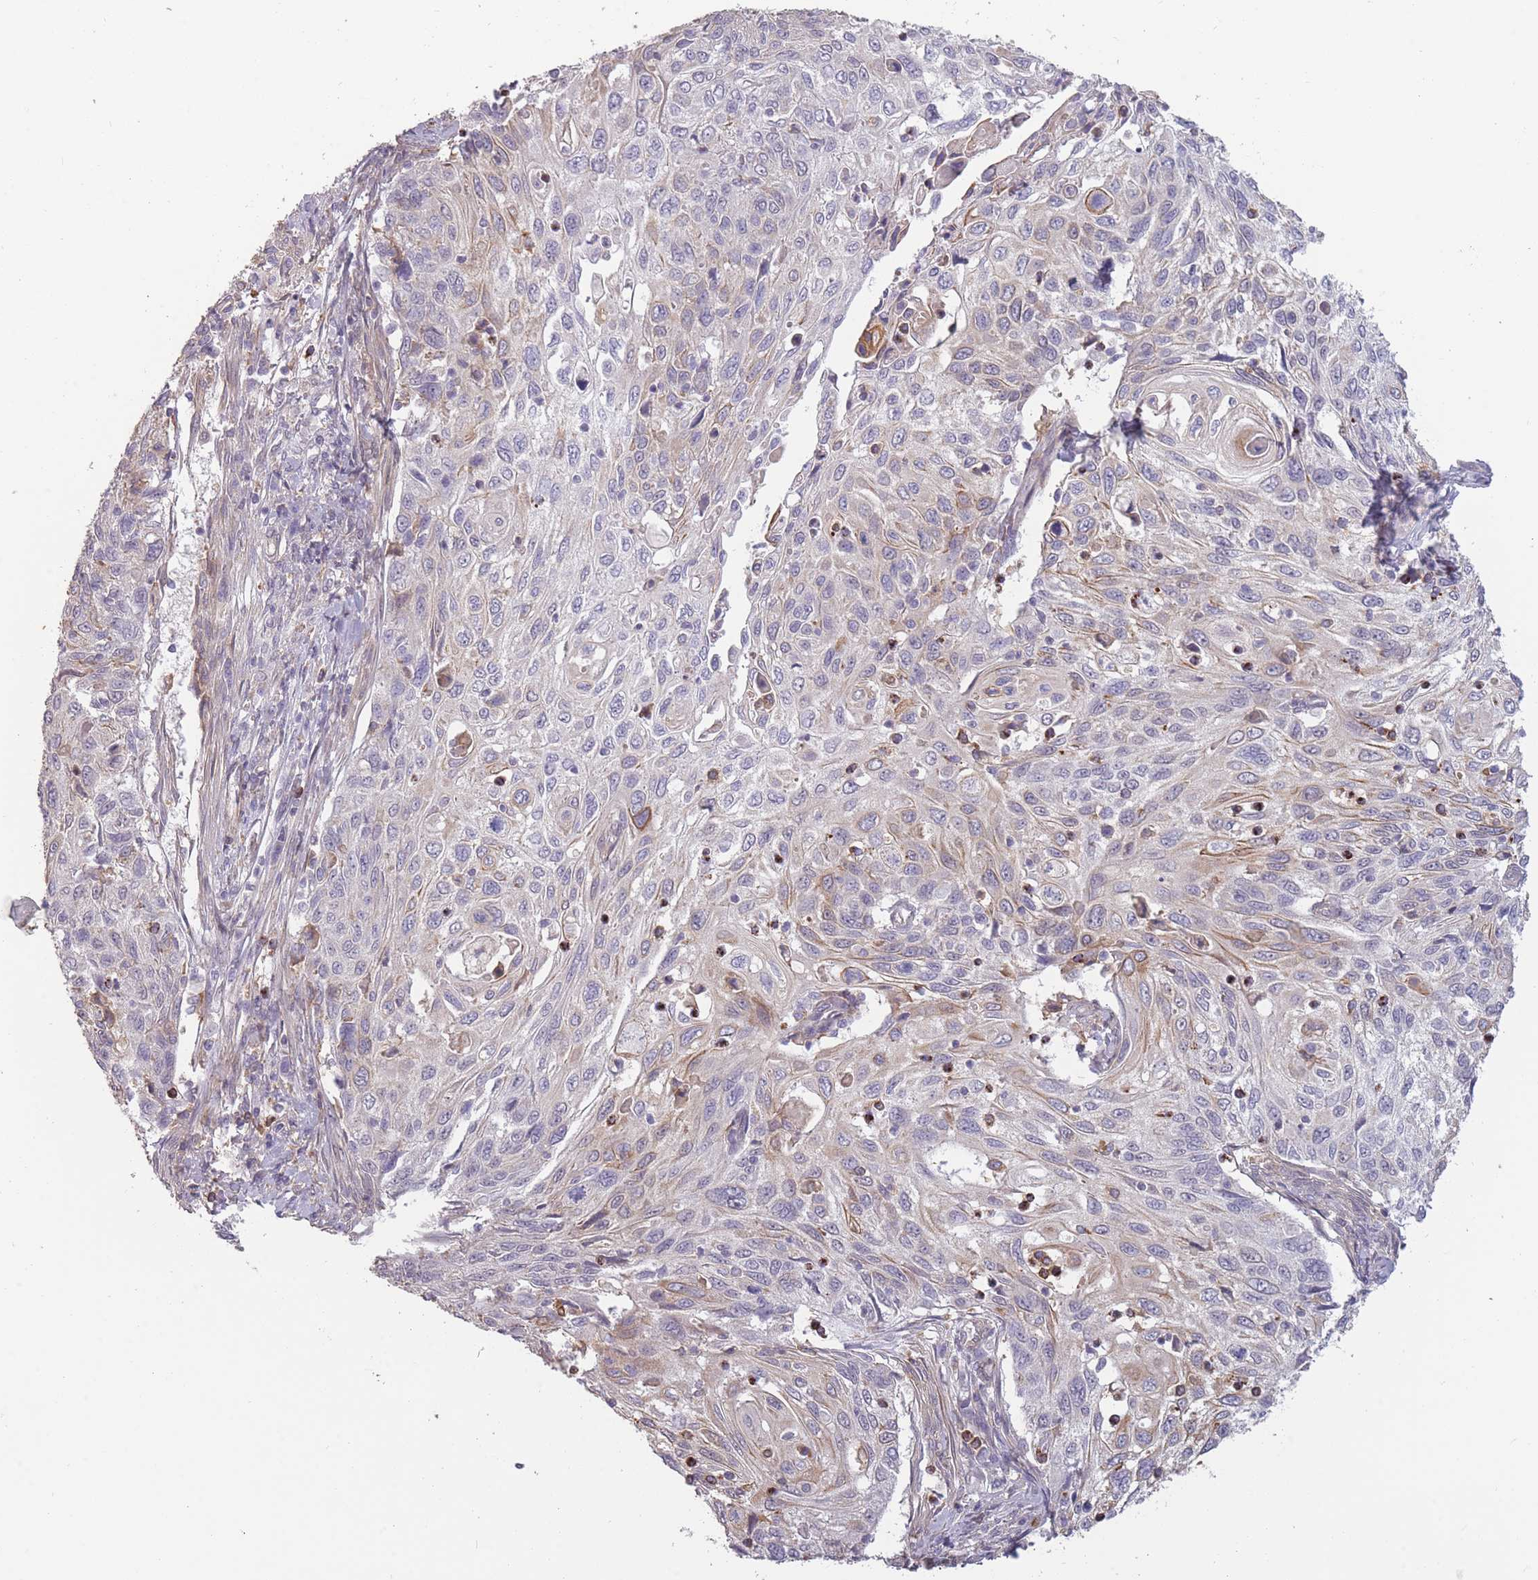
{"staining": {"intensity": "moderate", "quantity": "<25%", "location": "cytoplasmic/membranous"}, "tissue": "cervical cancer", "cell_type": "Tumor cells", "image_type": "cancer", "snomed": [{"axis": "morphology", "description": "Squamous cell carcinoma, NOS"}, {"axis": "topography", "description": "Cervix"}], "caption": "Tumor cells reveal low levels of moderate cytoplasmic/membranous expression in about <25% of cells in human cervical cancer (squamous cell carcinoma). (Stains: DAB in brown, nuclei in blue, Microscopy: brightfield microscopy at high magnification).", "gene": "TET3", "patient": {"sex": "female", "age": 70}}